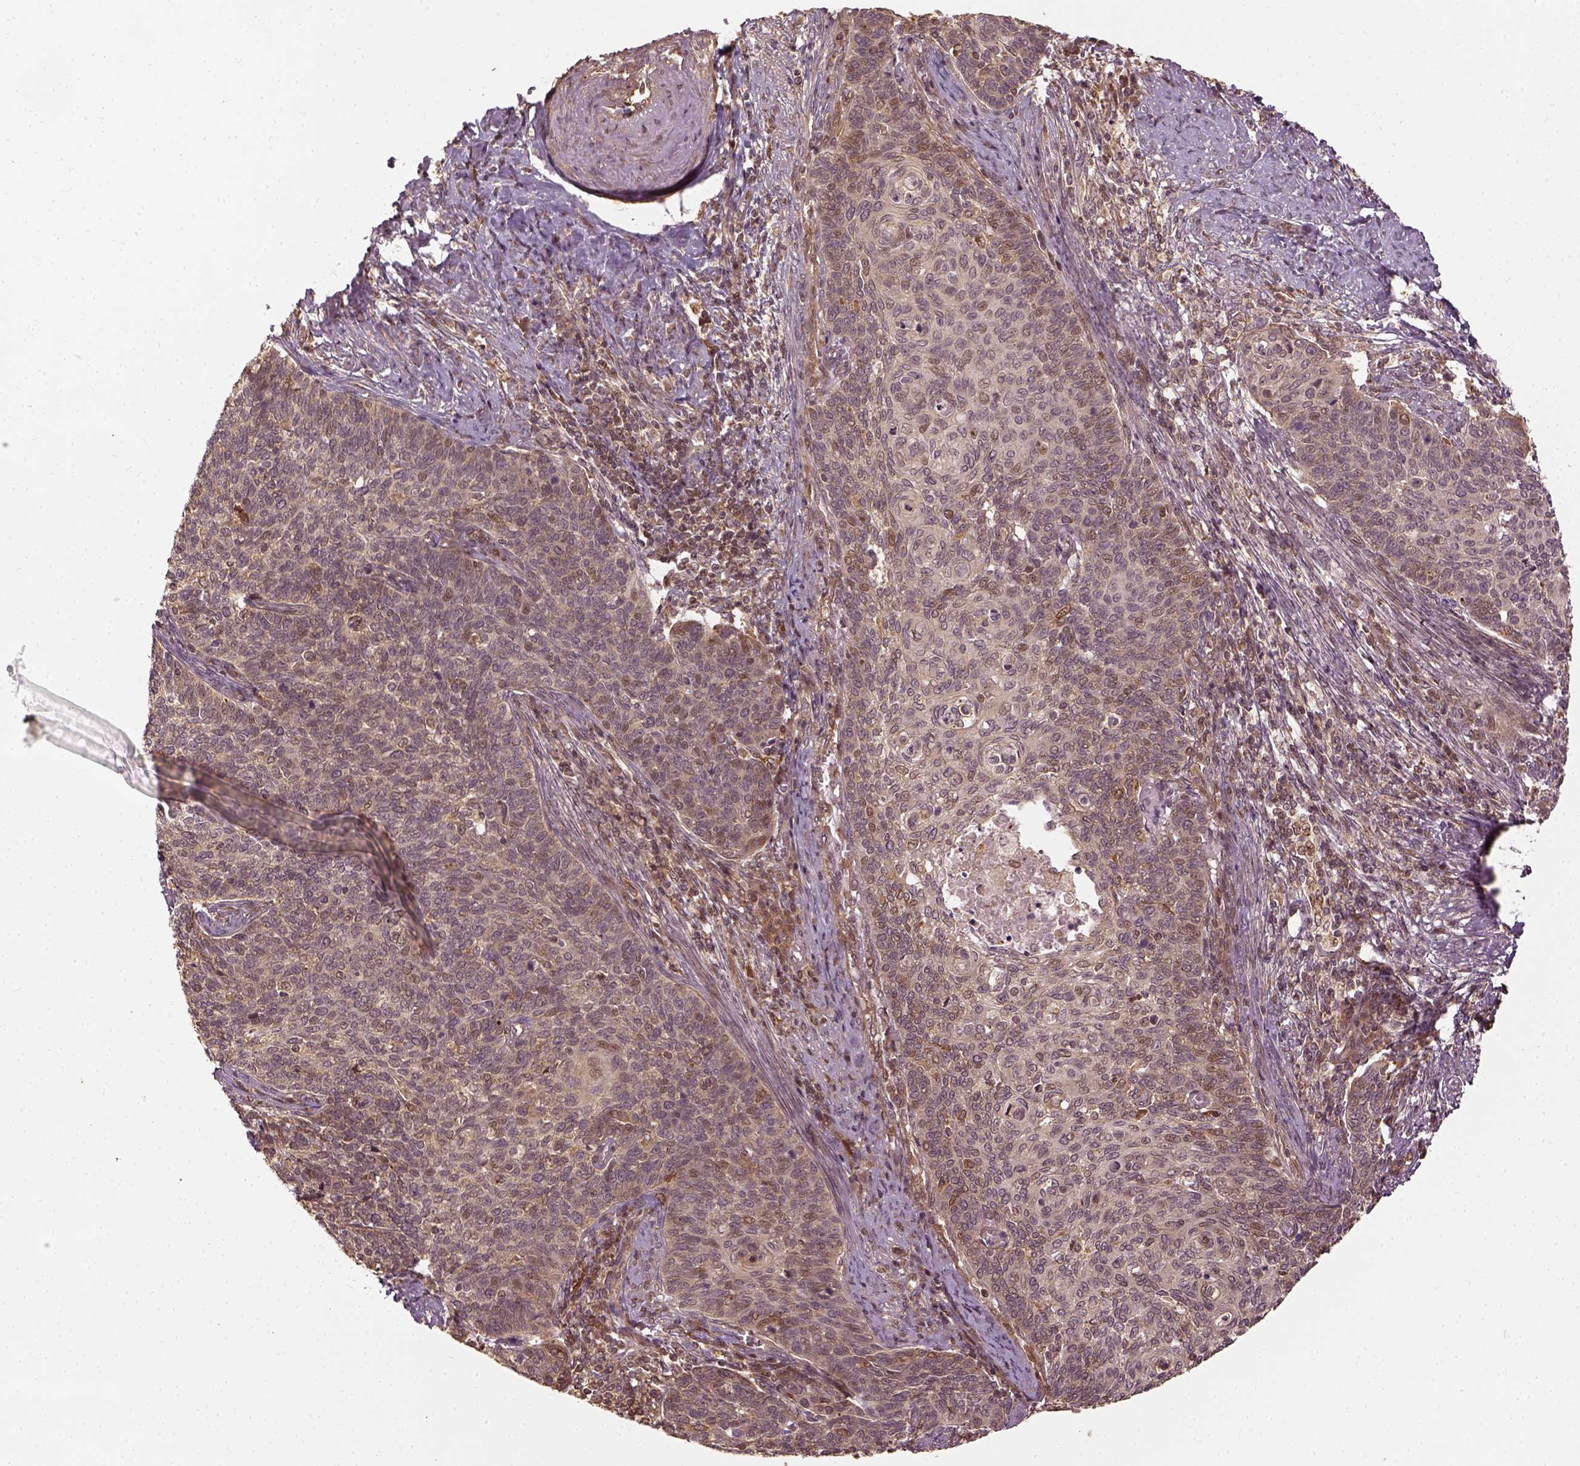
{"staining": {"intensity": "weak", "quantity": "25%-75%", "location": "cytoplasmic/membranous"}, "tissue": "cervical cancer", "cell_type": "Tumor cells", "image_type": "cancer", "snomed": [{"axis": "morphology", "description": "Normal tissue, NOS"}, {"axis": "morphology", "description": "Squamous cell carcinoma, NOS"}, {"axis": "topography", "description": "Cervix"}], "caption": "Cervical squamous cell carcinoma stained with a protein marker displays weak staining in tumor cells.", "gene": "VEGFA", "patient": {"sex": "female", "age": 39}}